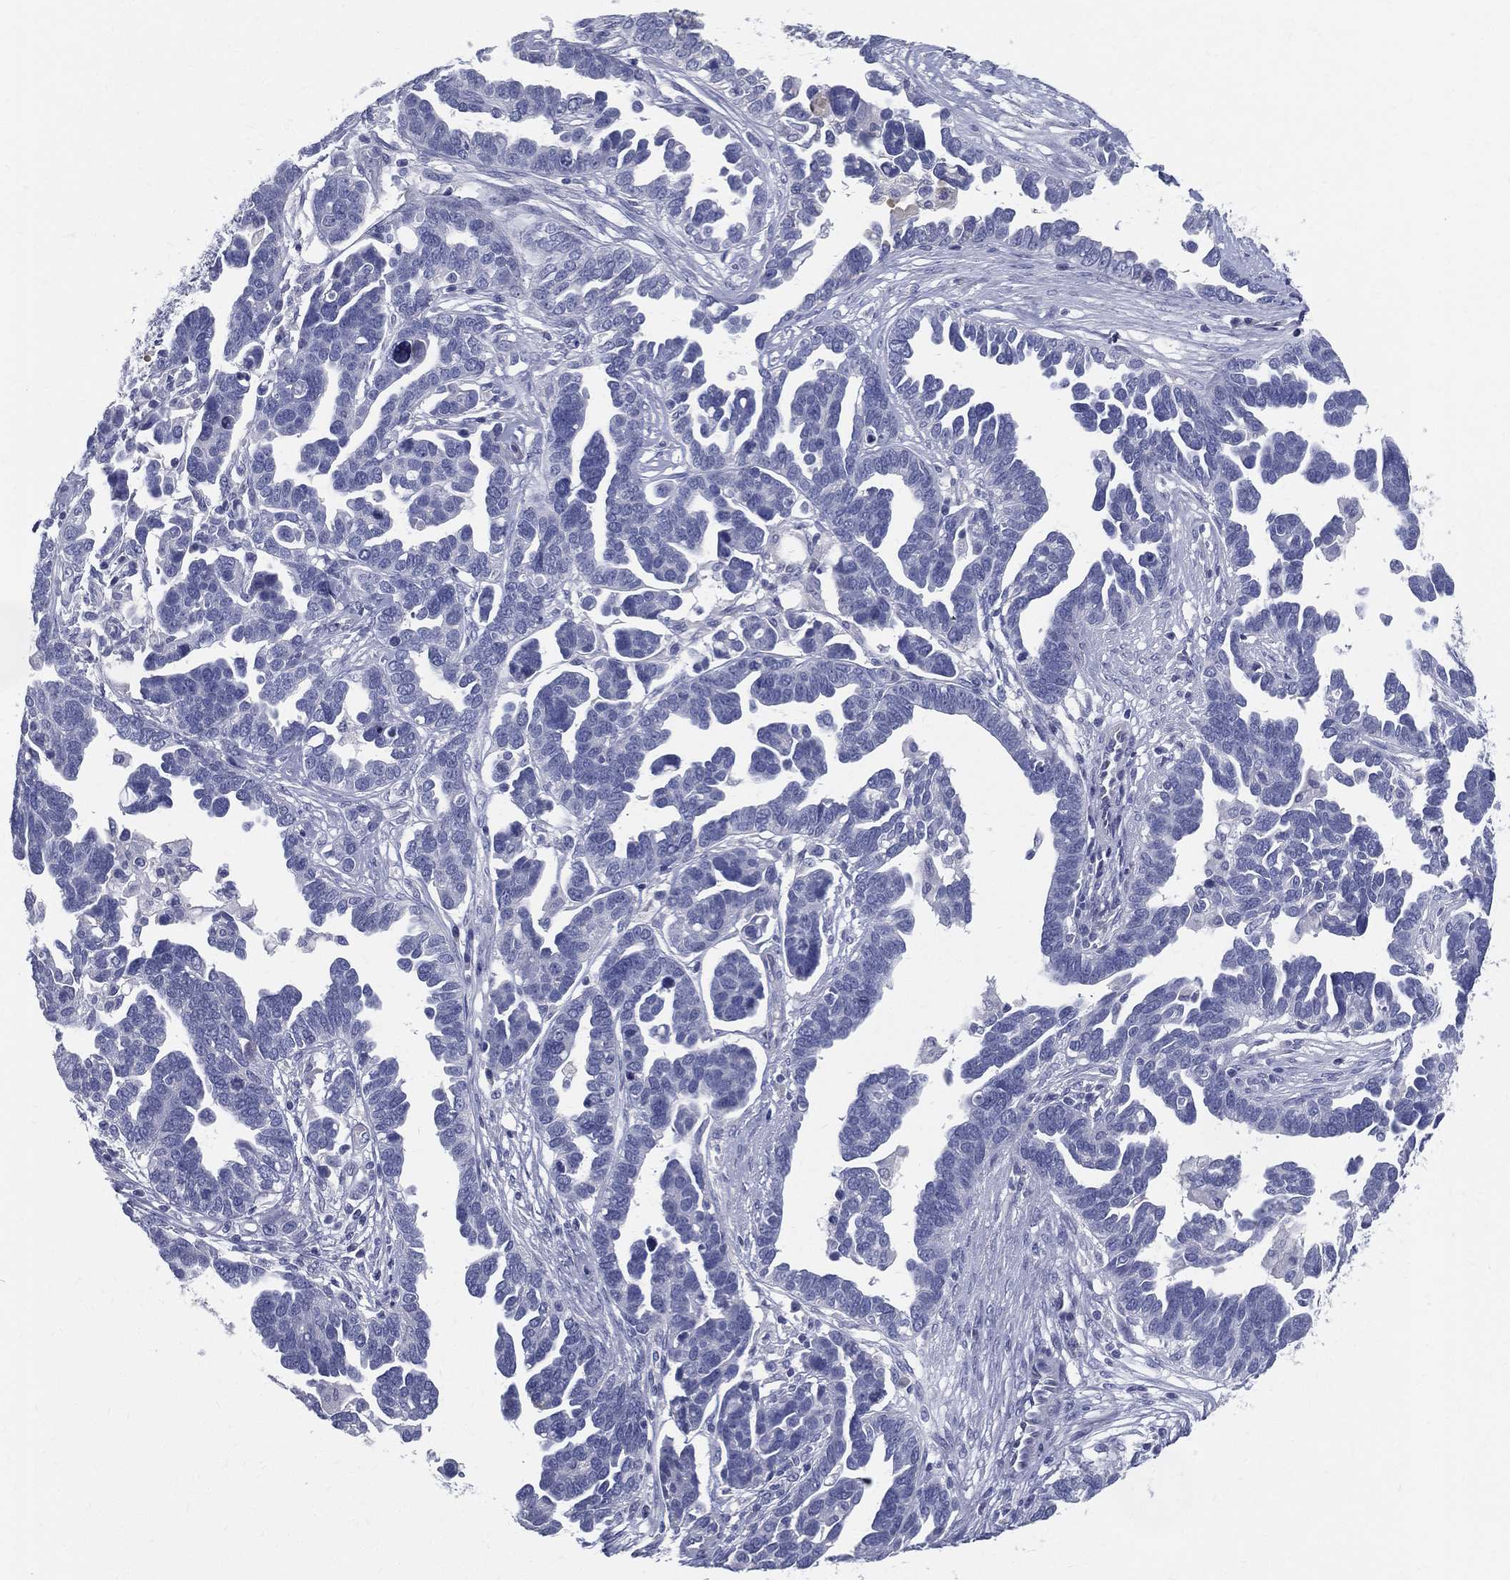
{"staining": {"intensity": "negative", "quantity": "none", "location": "none"}, "tissue": "ovarian cancer", "cell_type": "Tumor cells", "image_type": "cancer", "snomed": [{"axis": "morphology", "description": "Cystadenocarcinoma, serous, NOS"}, {"axis": "topography", "description": "Ovary"}], "caption": "IHC image of human ovarian serous cystadenocarcinoma stained for a protein (brown), which shows no positivity in tumor cells. (DAB immunohistochemistry (IHC), high magnification).", "gene": "STS", "patient": {"sex": "female", "age": 54}}